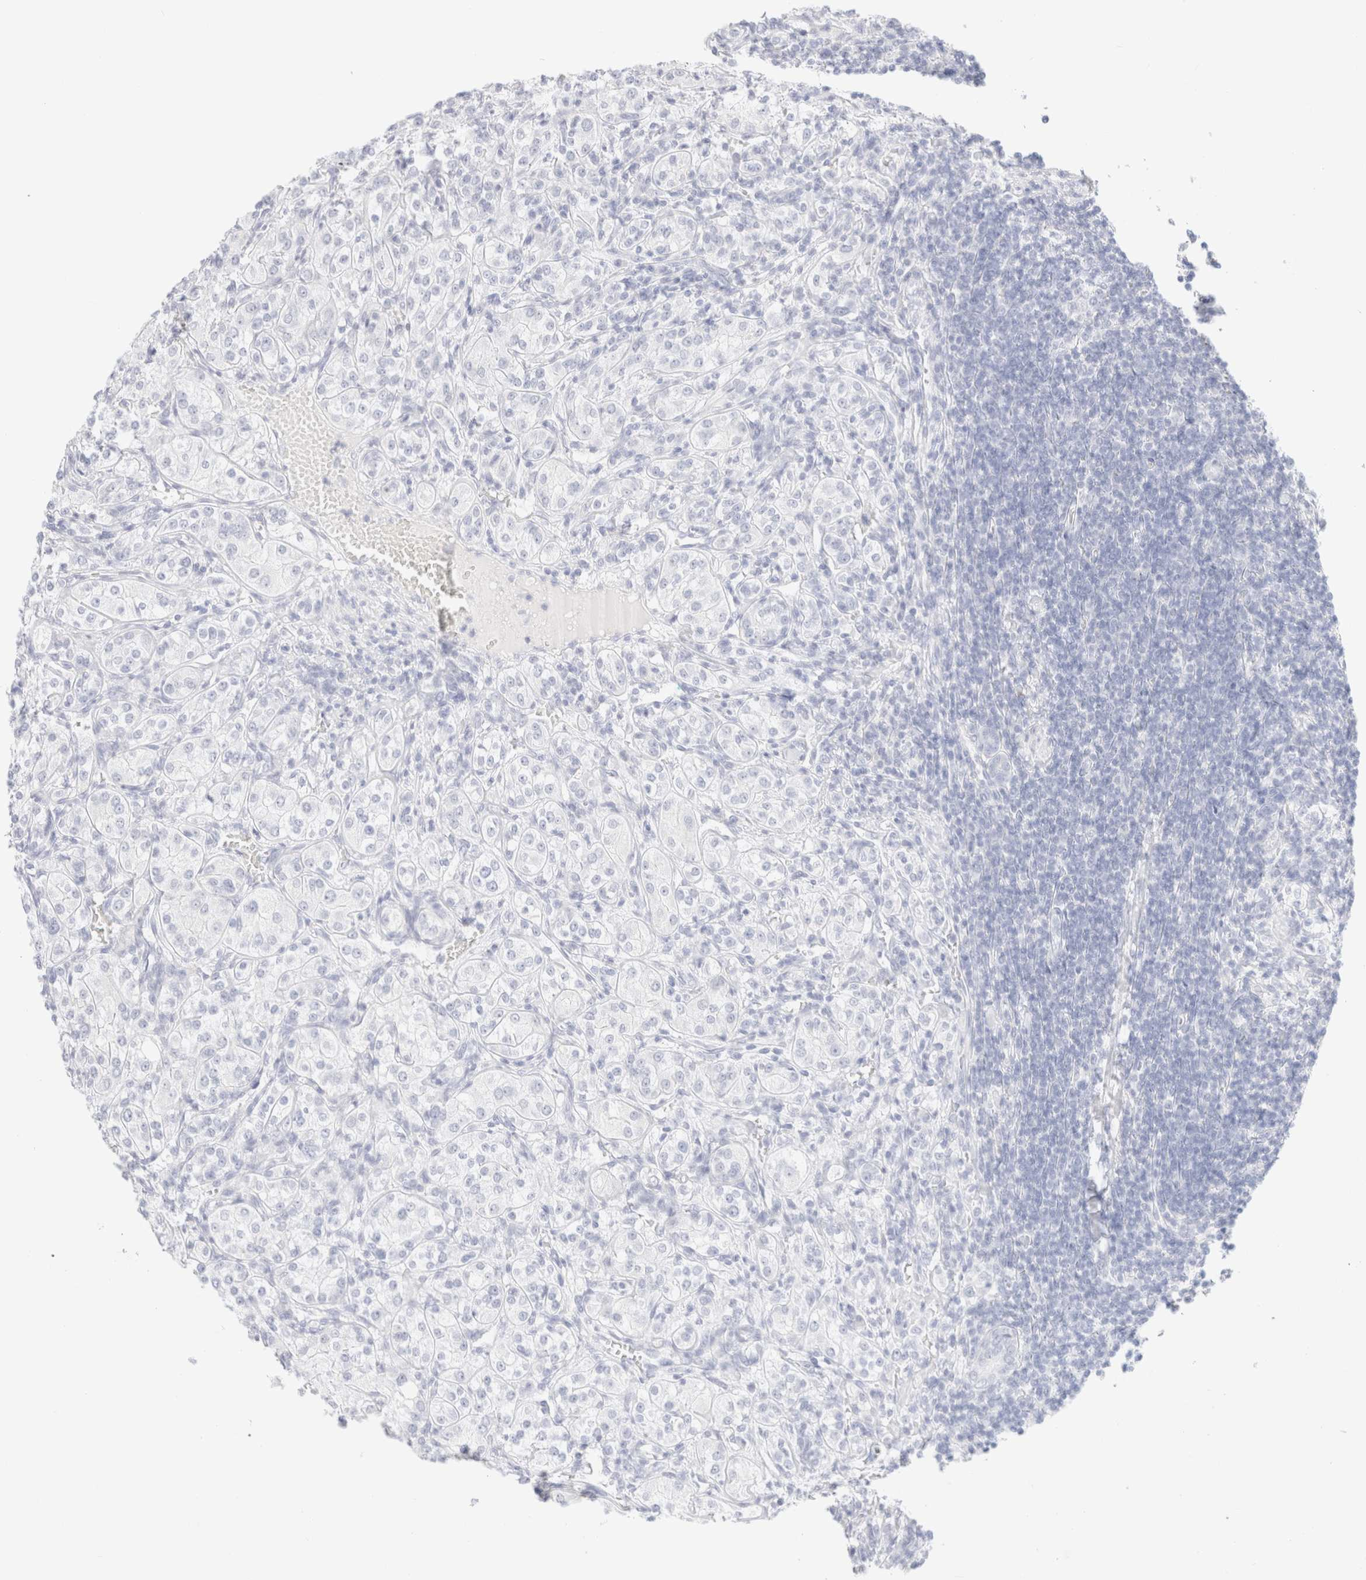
{"staining": {"intensity": "negative", "quantity": "none", "location": "none"}, "tissue": "renal cancer", "cell_type": "Tumor cells", "image_type": "cancer", "snomed": [{"axis": "morphology", "description": "Adenocarcinoma, NOS"}, {"axis": "topography", "description": "Kidney"}], "caption": "Immunohistochemical staining of renal cancer (adenocarcinoma) demonstrates no significant expression in tumor cells.", "gene": "KRT15", "patient": {"sex": "male", "age": 77}}